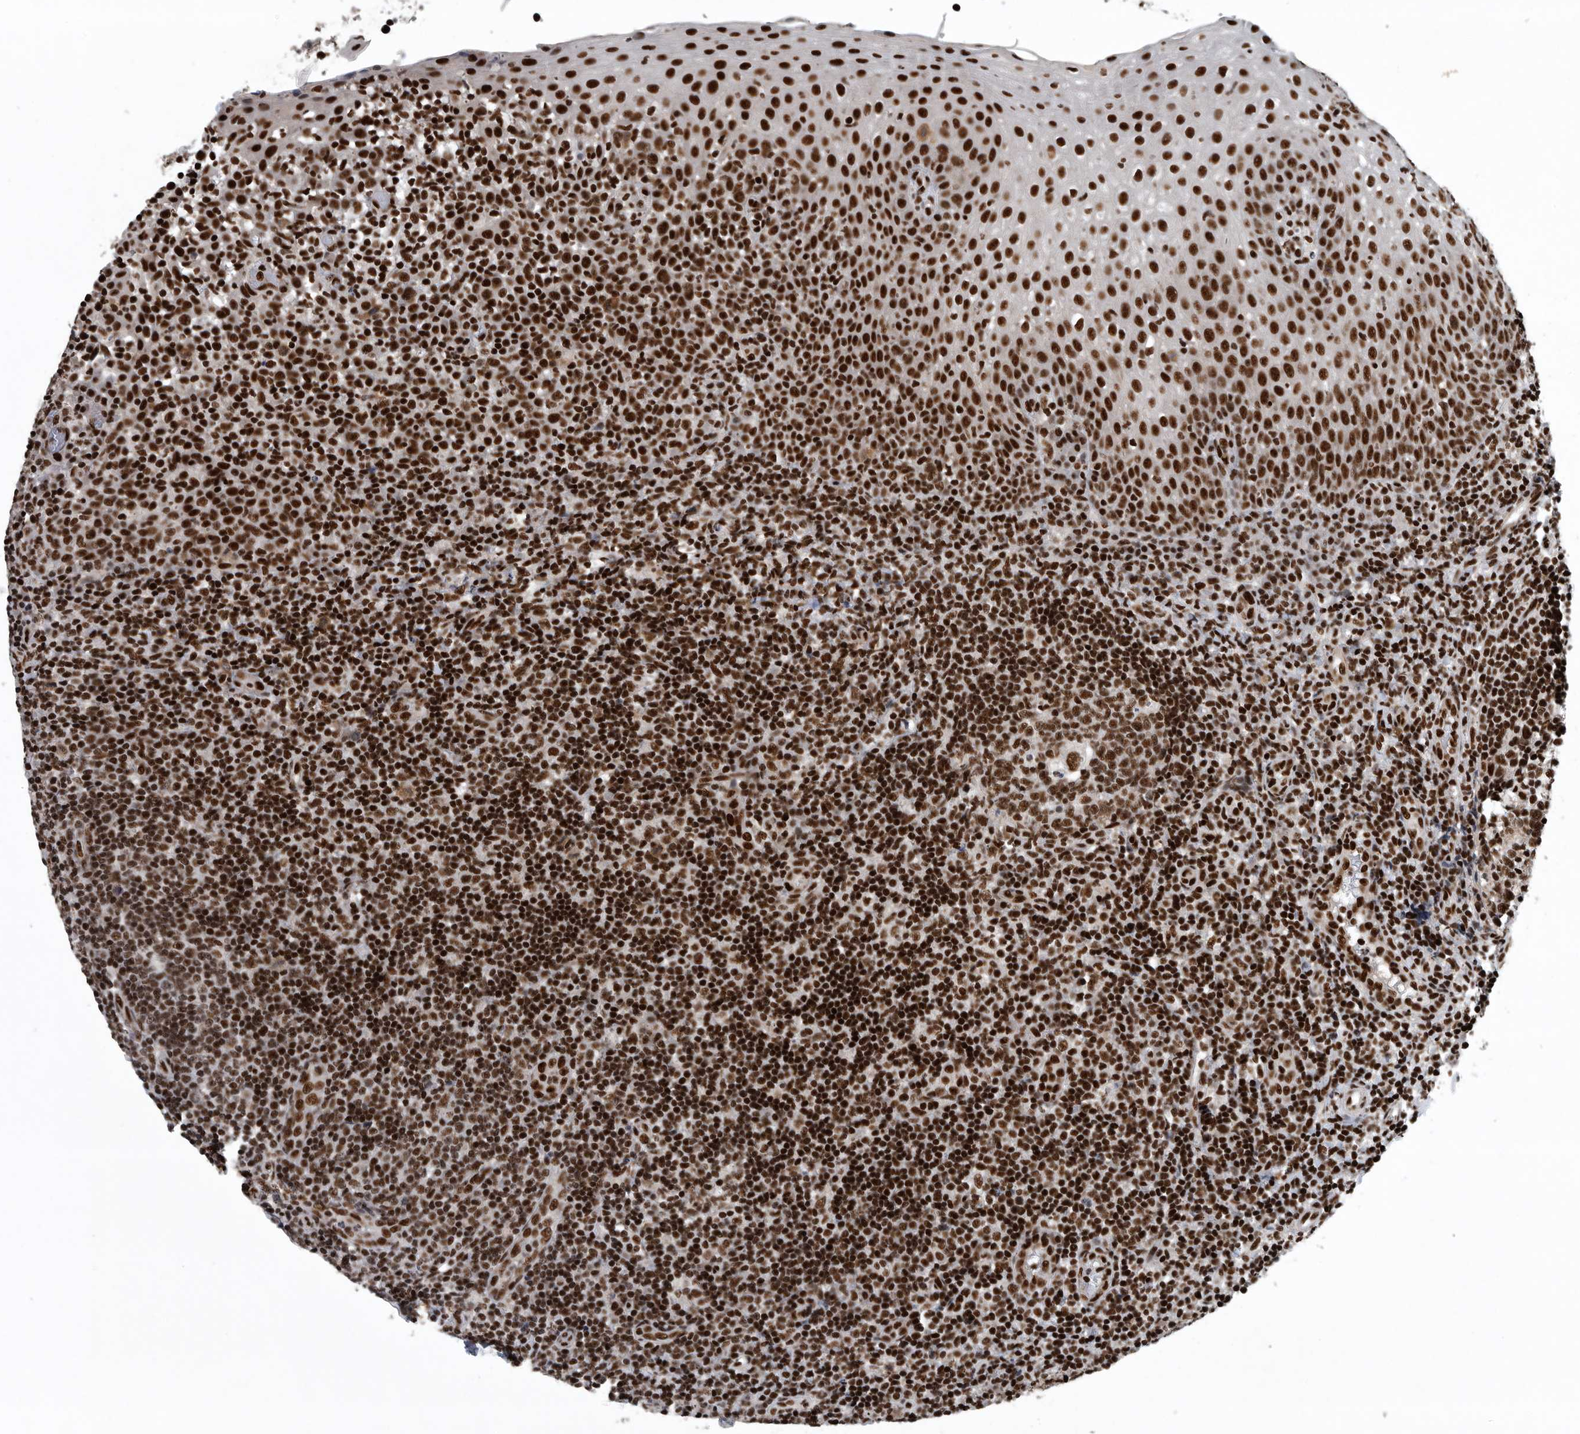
{"staining": {"intensity": "strong", "quantity": ">75%", "location": "nuclear"}, "tissue": "tonsil", "cell_type": "Germinal center cells", "image_type": "normal", "snomed": [{"axis": "morphology", "description": "Normal tissue, NOS"}, {"axis": "topography", "description": "Tonsil"}], "caption": "Immunohistochemistry image of benign tonsil stained for a protein (brown), which displays high levels of strong nuclear expression in approximately >75% of germinal center cells.", "gene": "SENP7", "patient": {"sex": "female", "age": 19}}